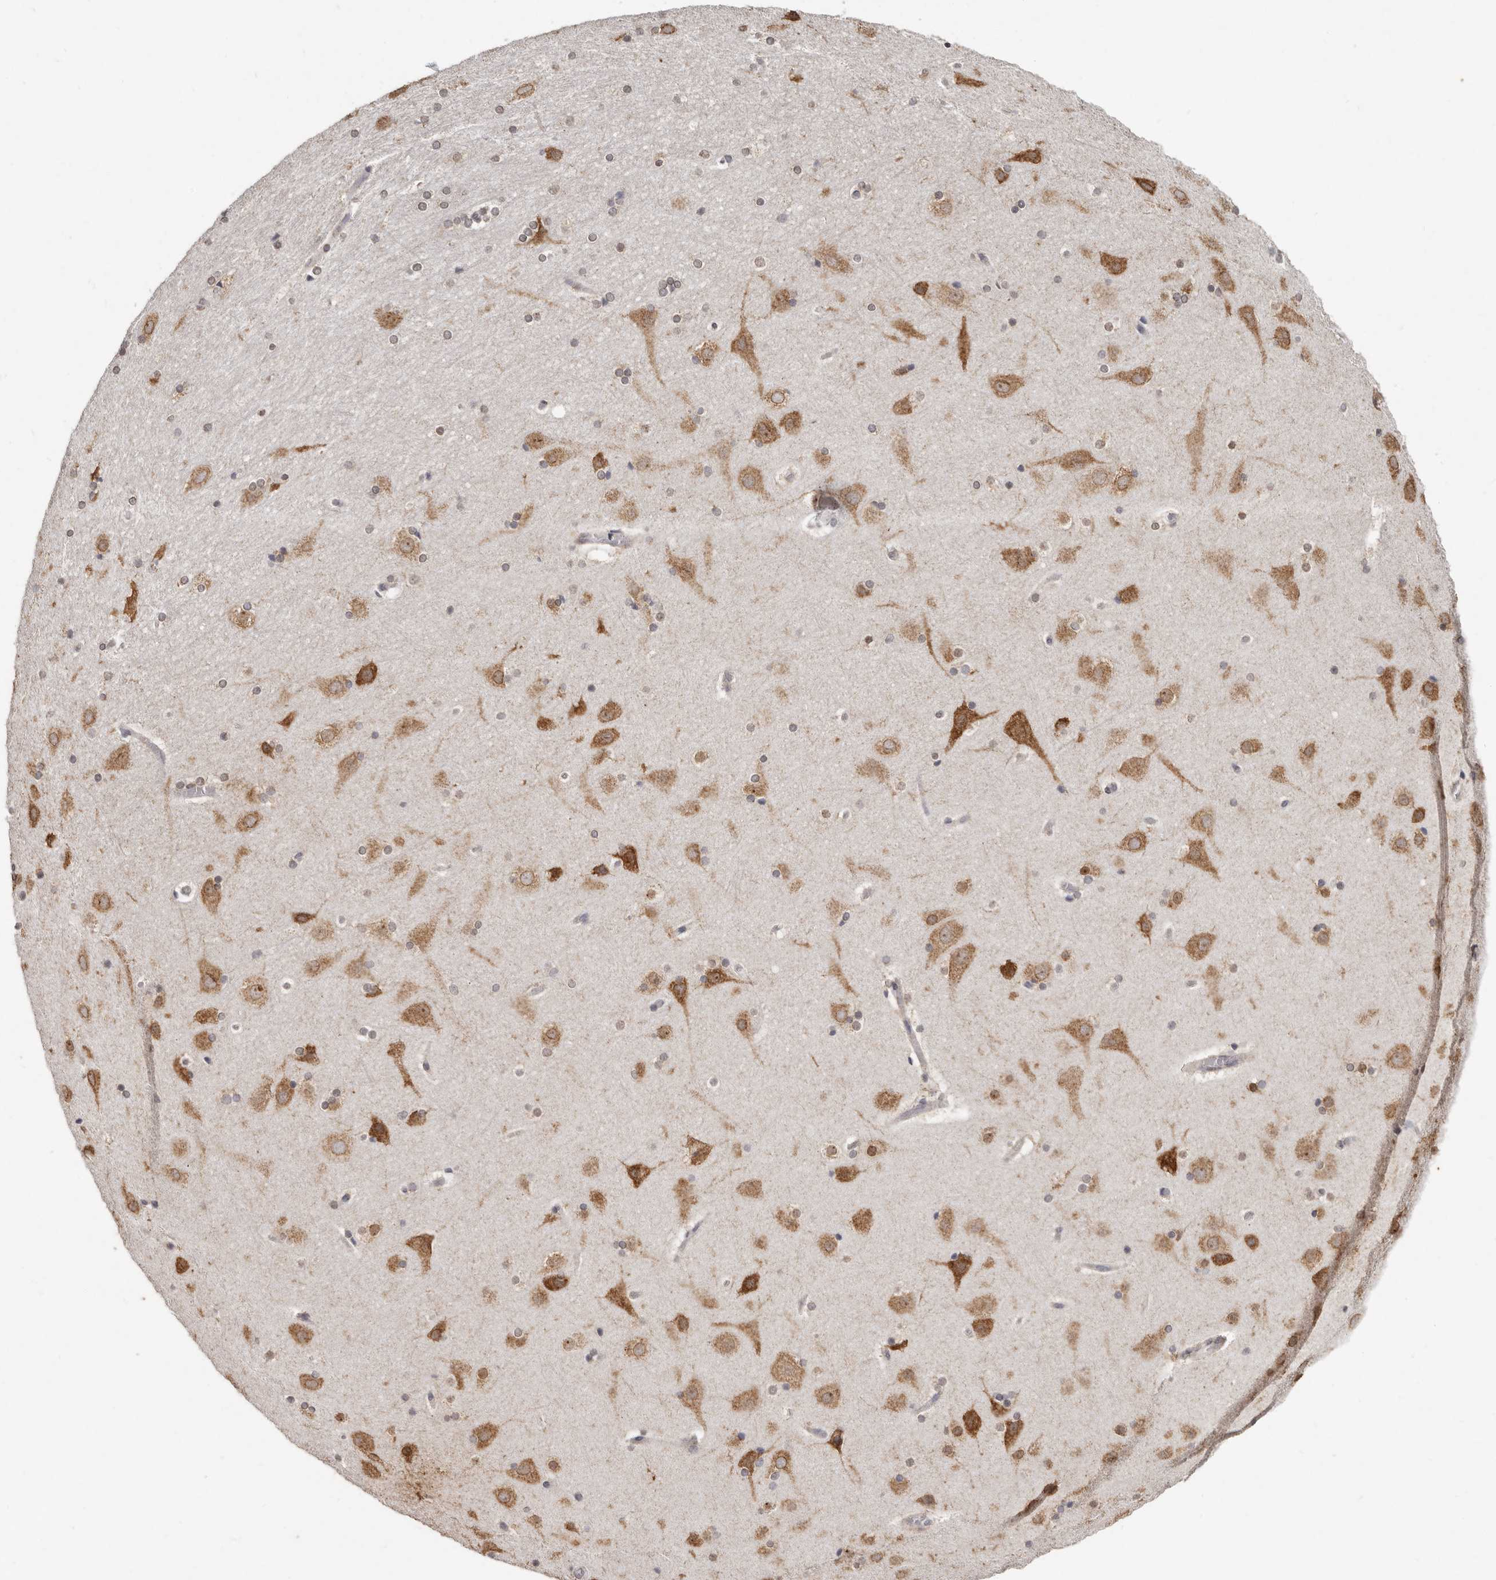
{"staining": {"intensity": "negative", "quantity": "none", "location": "none"}, "tissue": "cerebral cortex", "cell_type": "Endothelial cells", "image_type": "normal", "snomed": [{"axis": "morphology", "description": "Normal tissue, NOS"}, {"axis": "topography", "description": "Cerebral cortex"}], "caption": "A high-resolution photomicrograph shows immunohistochemistry (IHC) staining of unremarkable cerebral cortex, which demonstrates no significant expression in endothelial cells. (Immunohistochemistry (ihc), brightfield microscopy, high magnification).", "gene": "LINGO2", "patient": {"sex": "male", "age": 57}}